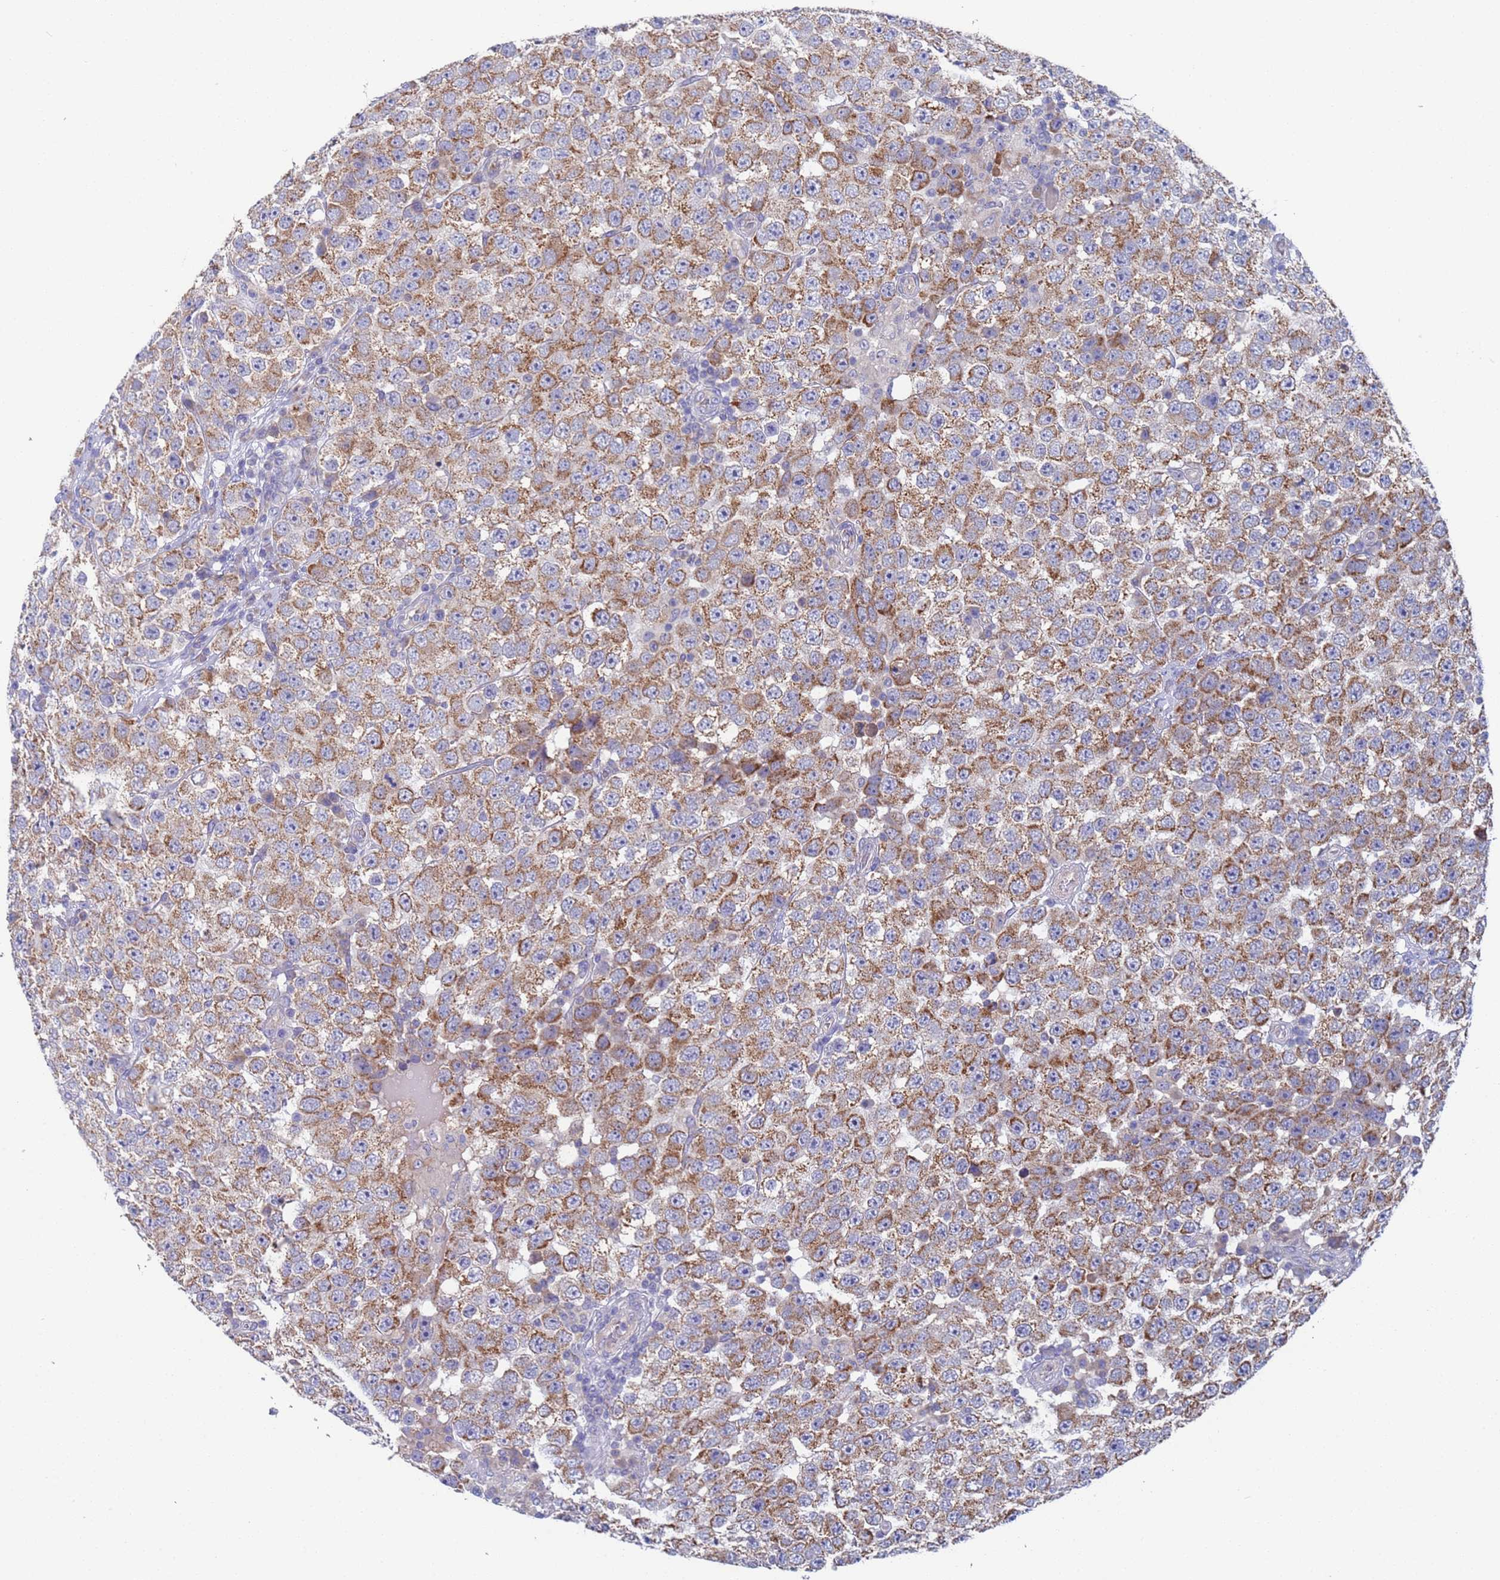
{"staining": {"intensity": "moderate", "quantity": ">75%", "location": "cytoplasmic/membranous"}, "tissue": "testis cancer", "cell_type": "Tumor cells", "image_type": "cancer", "snomed": [{"axis": "morphology", "description": "Seminoma, NOS"}, {"axis": "topography", "description": "Testis"}], "caption": "A high-resolution image shows immunohistochemistry staining of testis cancer (seminoma), which reveals moderate cytoplasmic/membranous positivity in about >75% of tumor cells.", "gene": "PET117", "patient": {"sex": "male", "age": 28}}